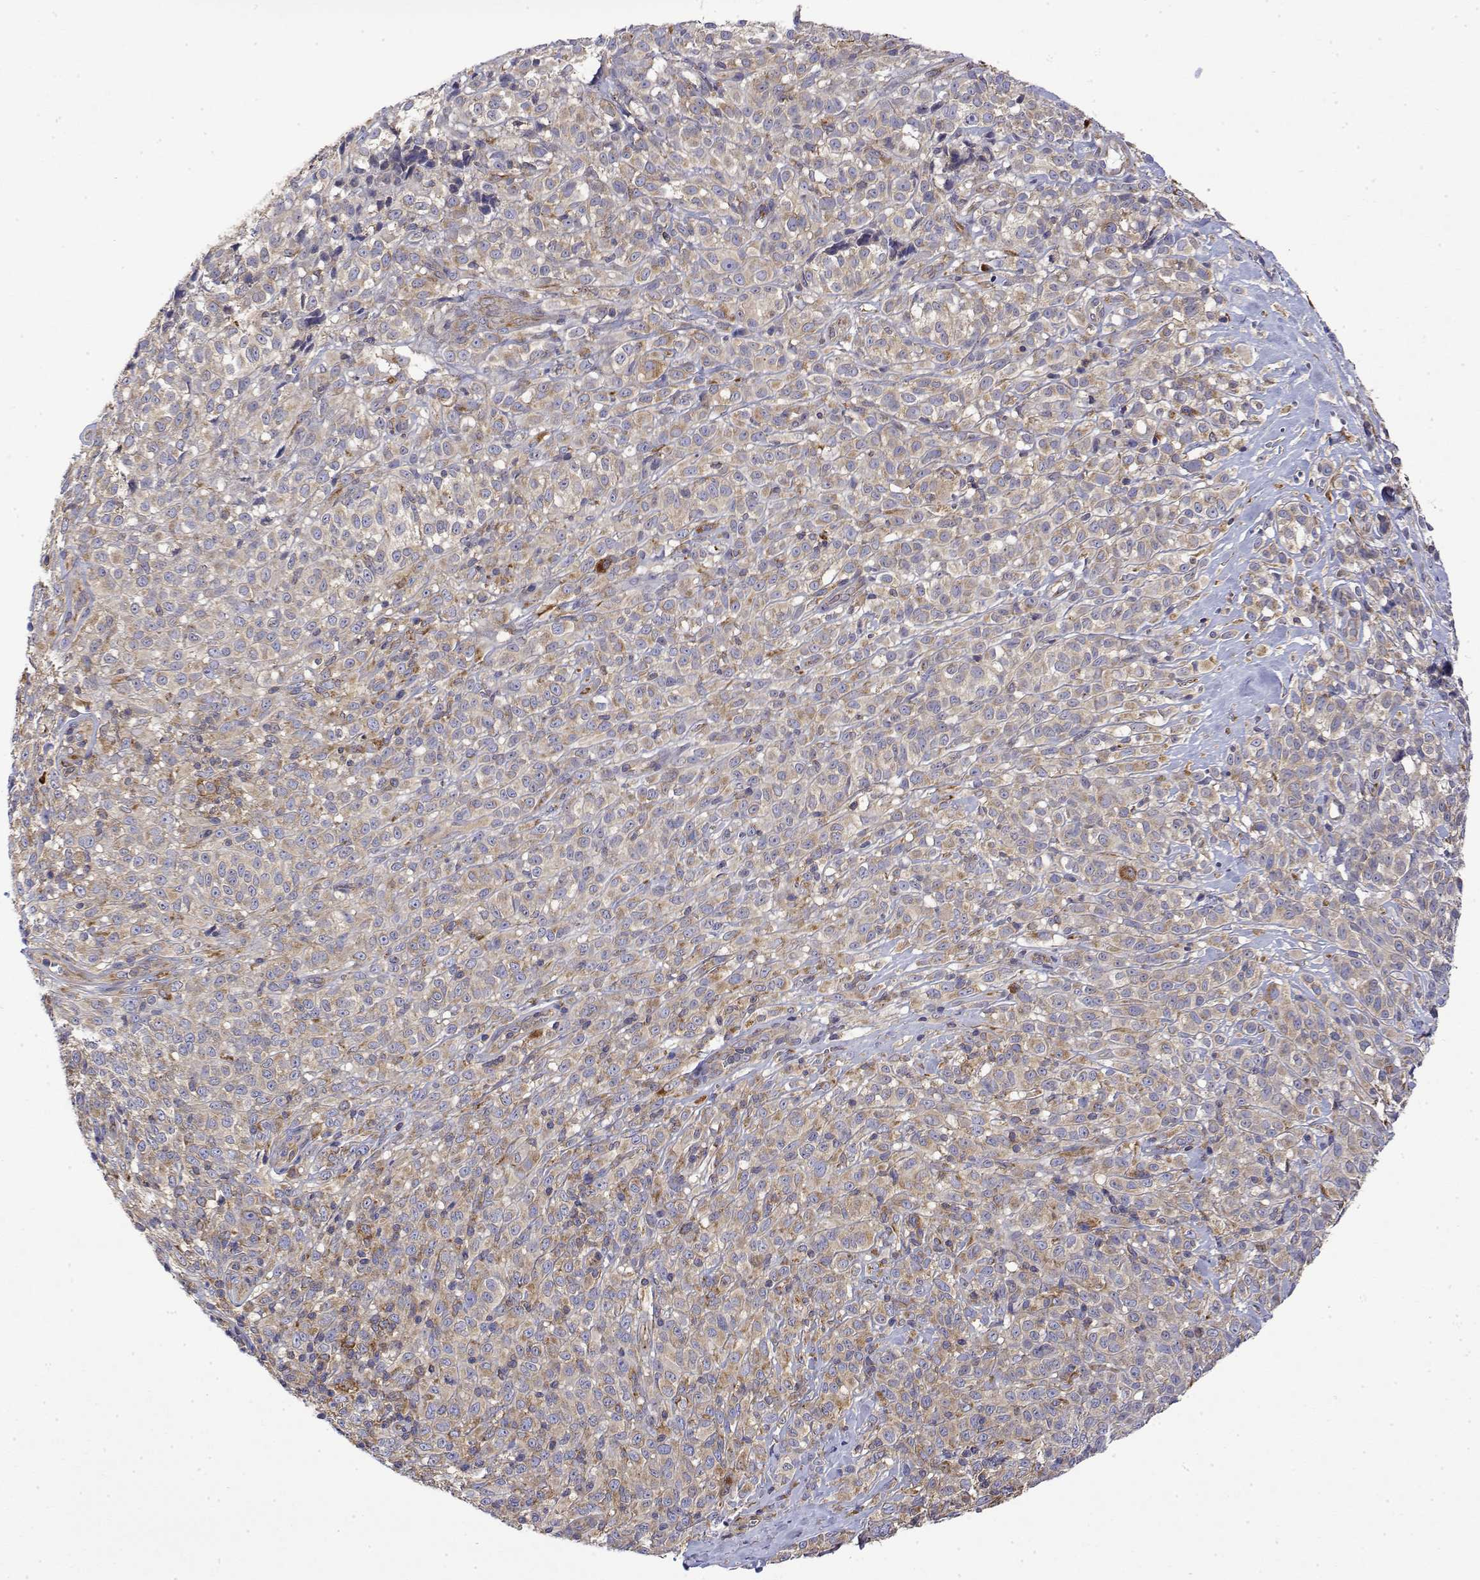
{"staining": {"intensity": "weak", "quantity": "<25%", "location": "cytoplasmic/membranous"}, "tissue": "melanoma", "cell_type": "Tumor cells", "image_type": "cancer", "snomed": [{"axis": "morphology", "description": "Malignant melanoma, NOS"}, {"axis": "topography", "description": "Skin"}], "caption": "An immunohistochemistry (IHC) micrograph of melanoma is shown. There is no staining in tumor cells of melanoma. Brightfield microscopy of immunohistochemistry (IHC) stained with DAB (brown) and hematoxylin (blue), captured at high magnification.", "gene": "EEF1G", "patient": {"sex": "male", "age": 85}}